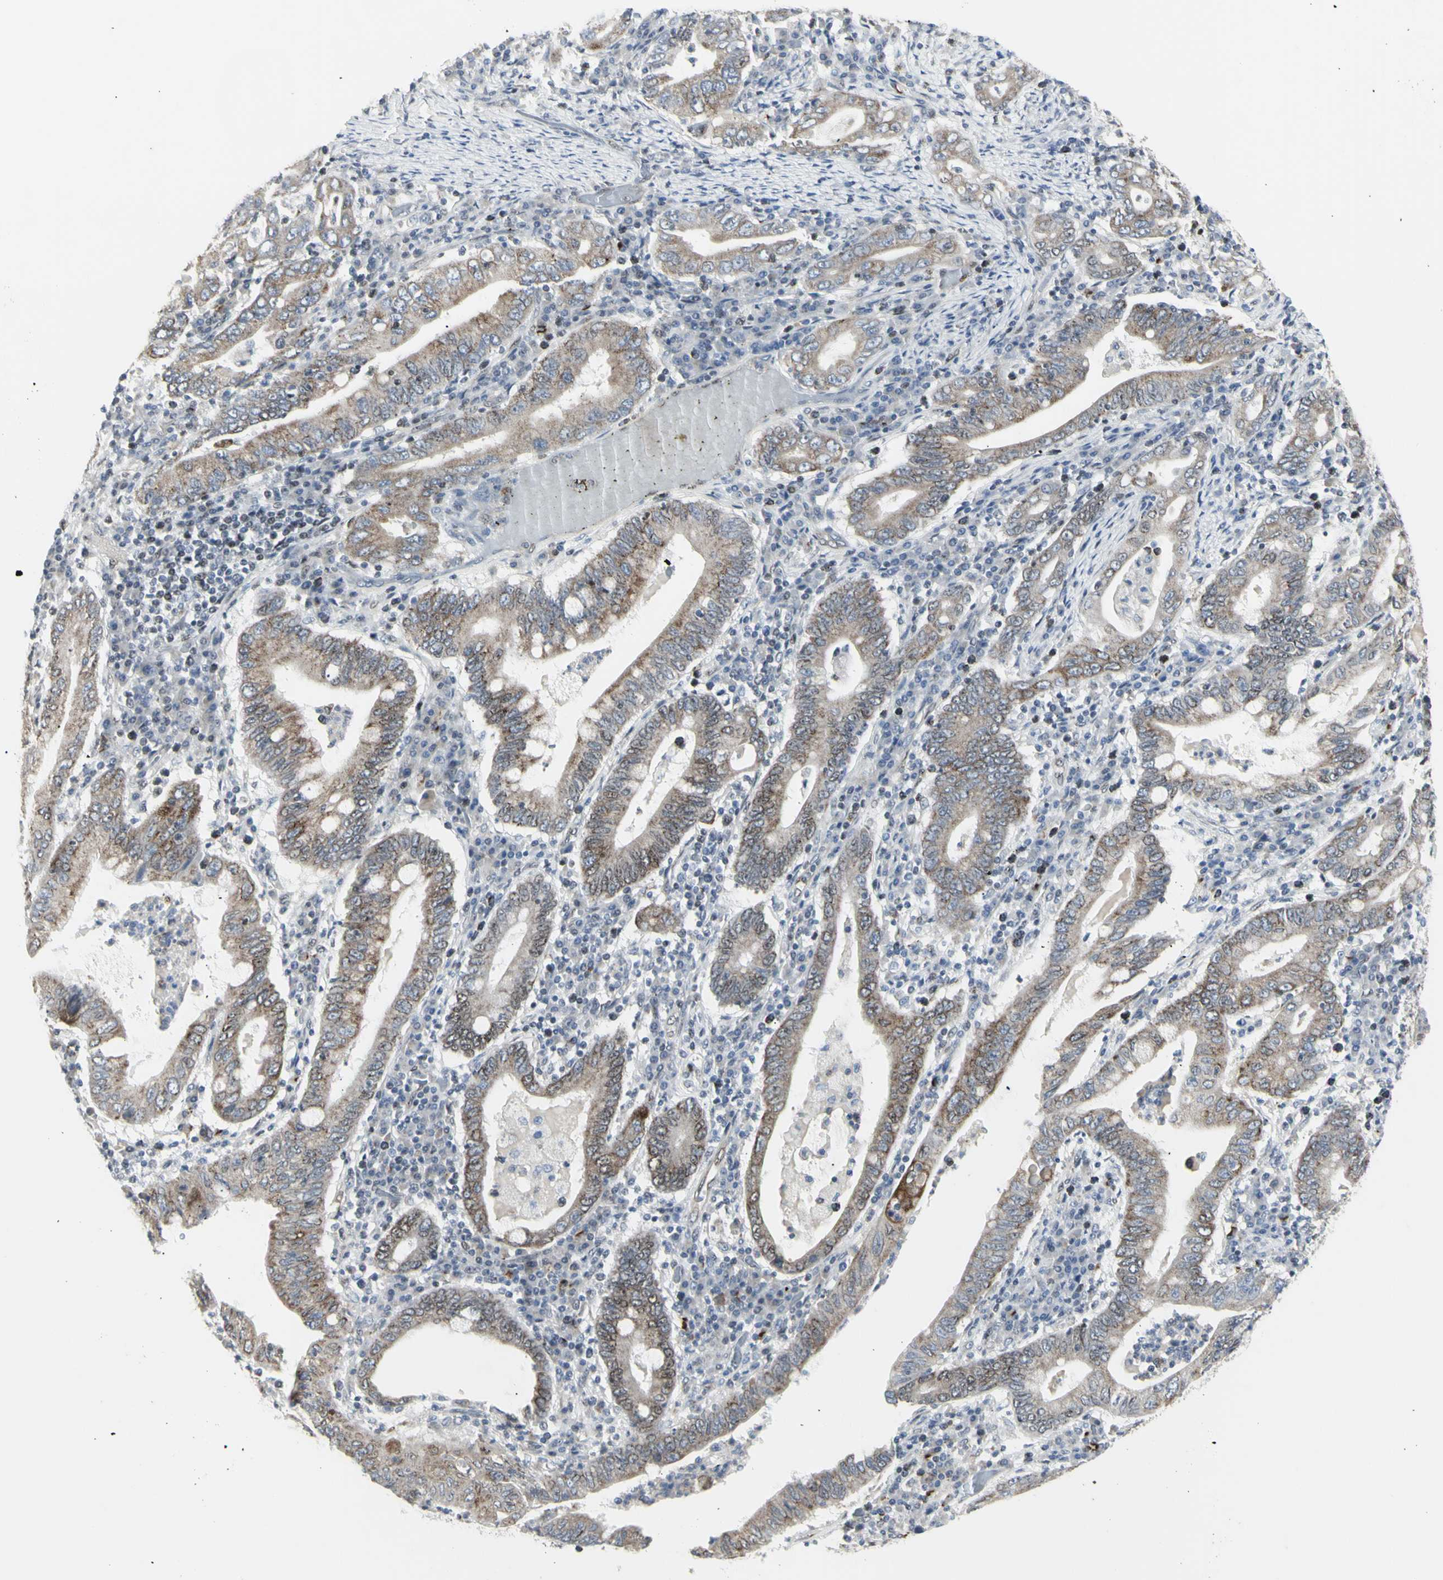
{"staining": {"intensity": "weak", "quantity": ">75%", "location": "cytoplasmic/membranous"}, "tissue": "stomach cancer", "cell_type": "Tumor cells", "image_type": "cancer", "snomed": [{"axis": "morphology", "description": "Normal tissue, NOS"}, {"axis": "morphology", "description": "Adenocarcinoma, NOS"}, {"axis": "topography", "description": "Esophagus"}, {"axis": "topography", "description": "Stomach, upper"}, {"axis": "topography", "description": "Peripheral nerve tissue"}], "caption": "Immunohistochemical staining of human stomach cancer (adenocarcinoma) displays weak cytoplasmic/membranous protein staining in about >75% of tumor cells.", "gene": "DHRS7B", "patient": {"sex": "male", "age": 62}}